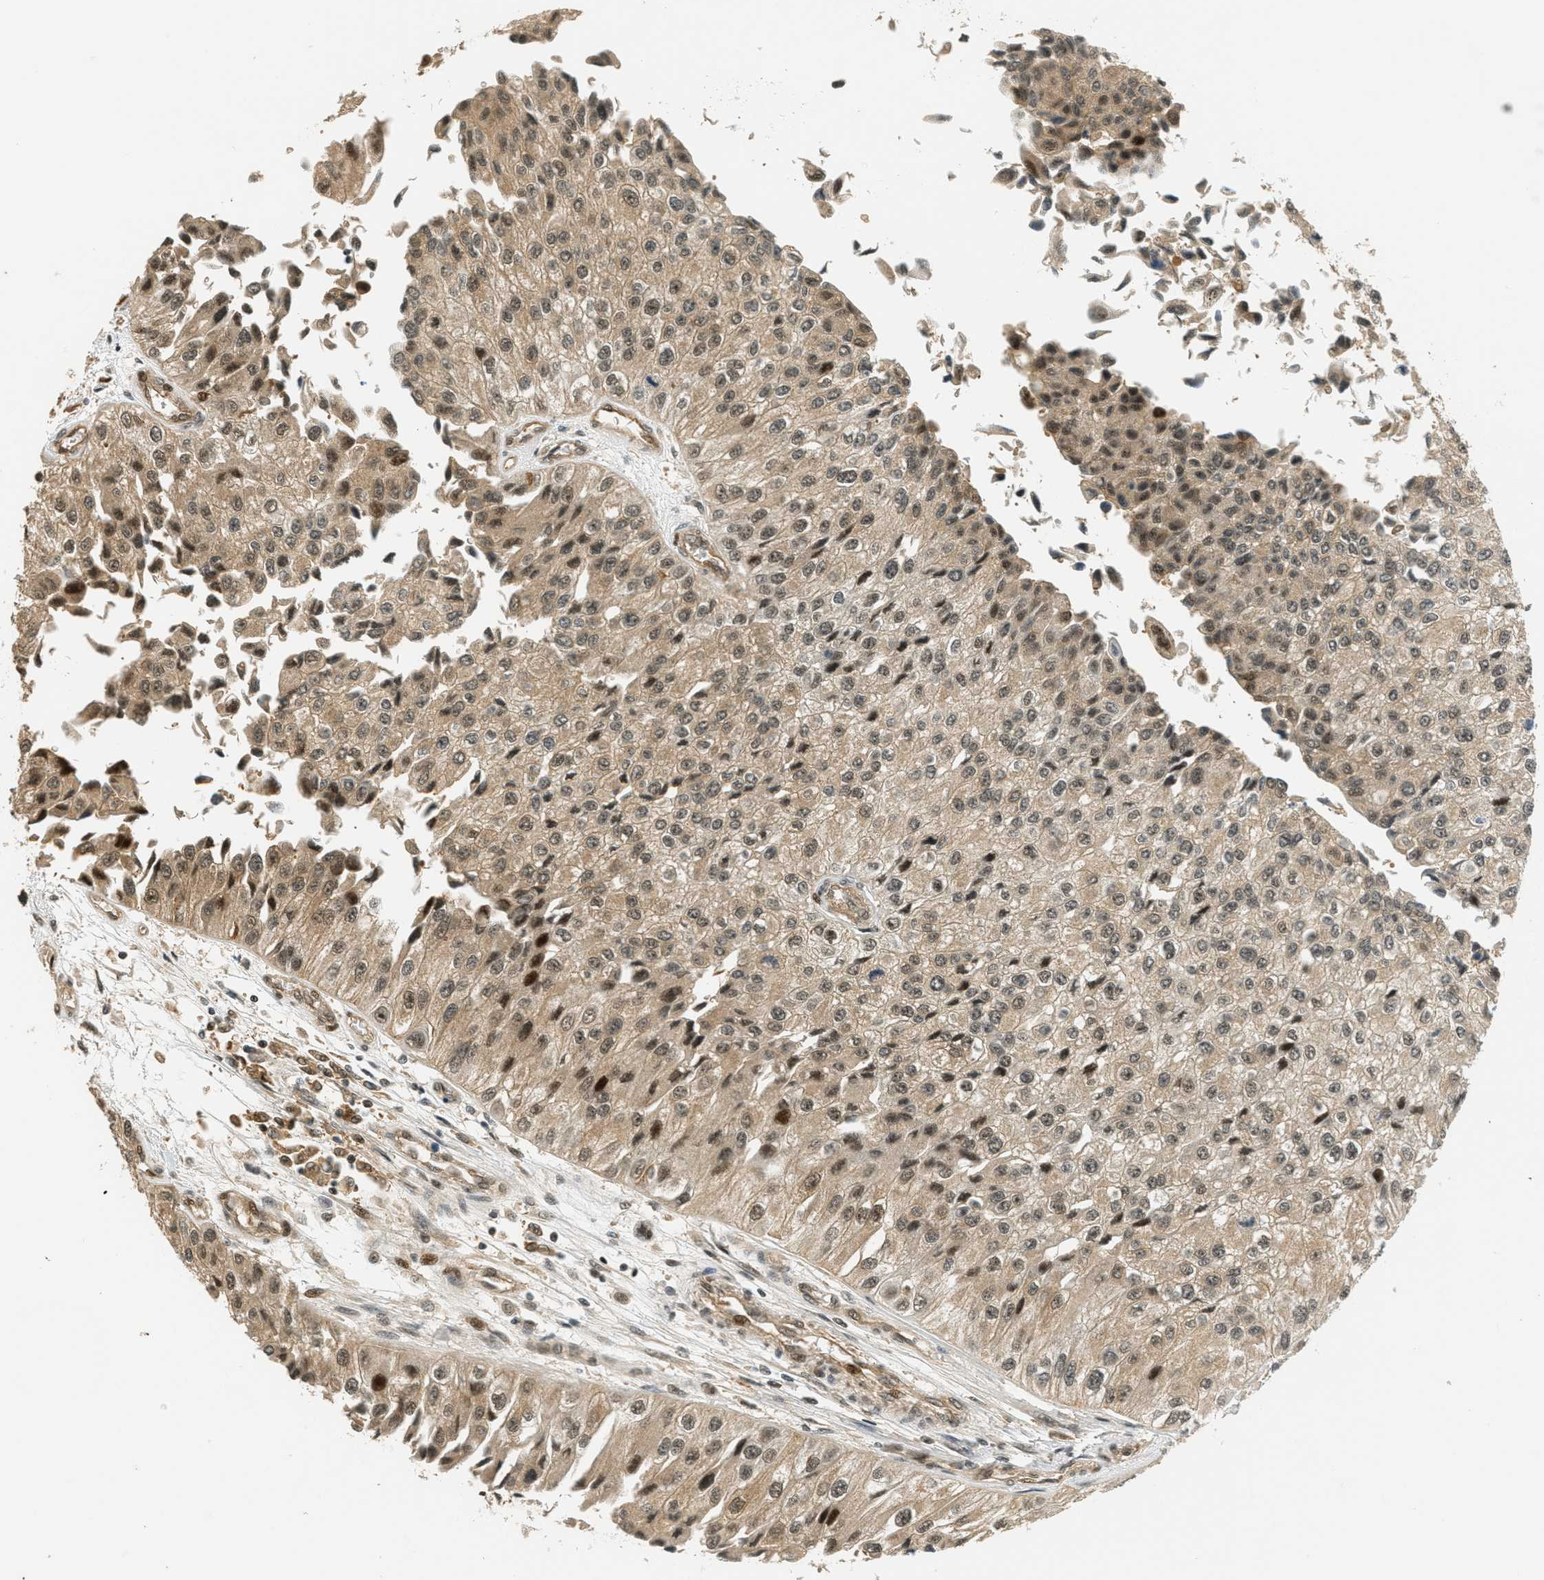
{"staining": {"intensity": "moderate", "quantity": ">75%", "location": "cytoplasmic/membranous,nuclear"}, "tissue": "urothelial cancer", "cell_type": "Tumor cells", "image_type": "cancer", "snomed": [{"axis": "morphology", "description": "Urothelial carcinoma, High grade"}, {"axis": "topography", "description": "Kidney"}, {"axis": "topography", "description": "Urinary bladder"}], "caption": "Protein staining reveals moderate cytoplasmic/membranous and nuclear staining in approximately >75% of tumor cells in urothelial cancer. The staining is performed using DAB (3,3'-diaminobenzidine) brown chromogen to label protein expression. The nuclei are counter-stained blue using hematoxylin.", "gene": "FOXM1", "patient": {"sex": "male", "age": 77}}